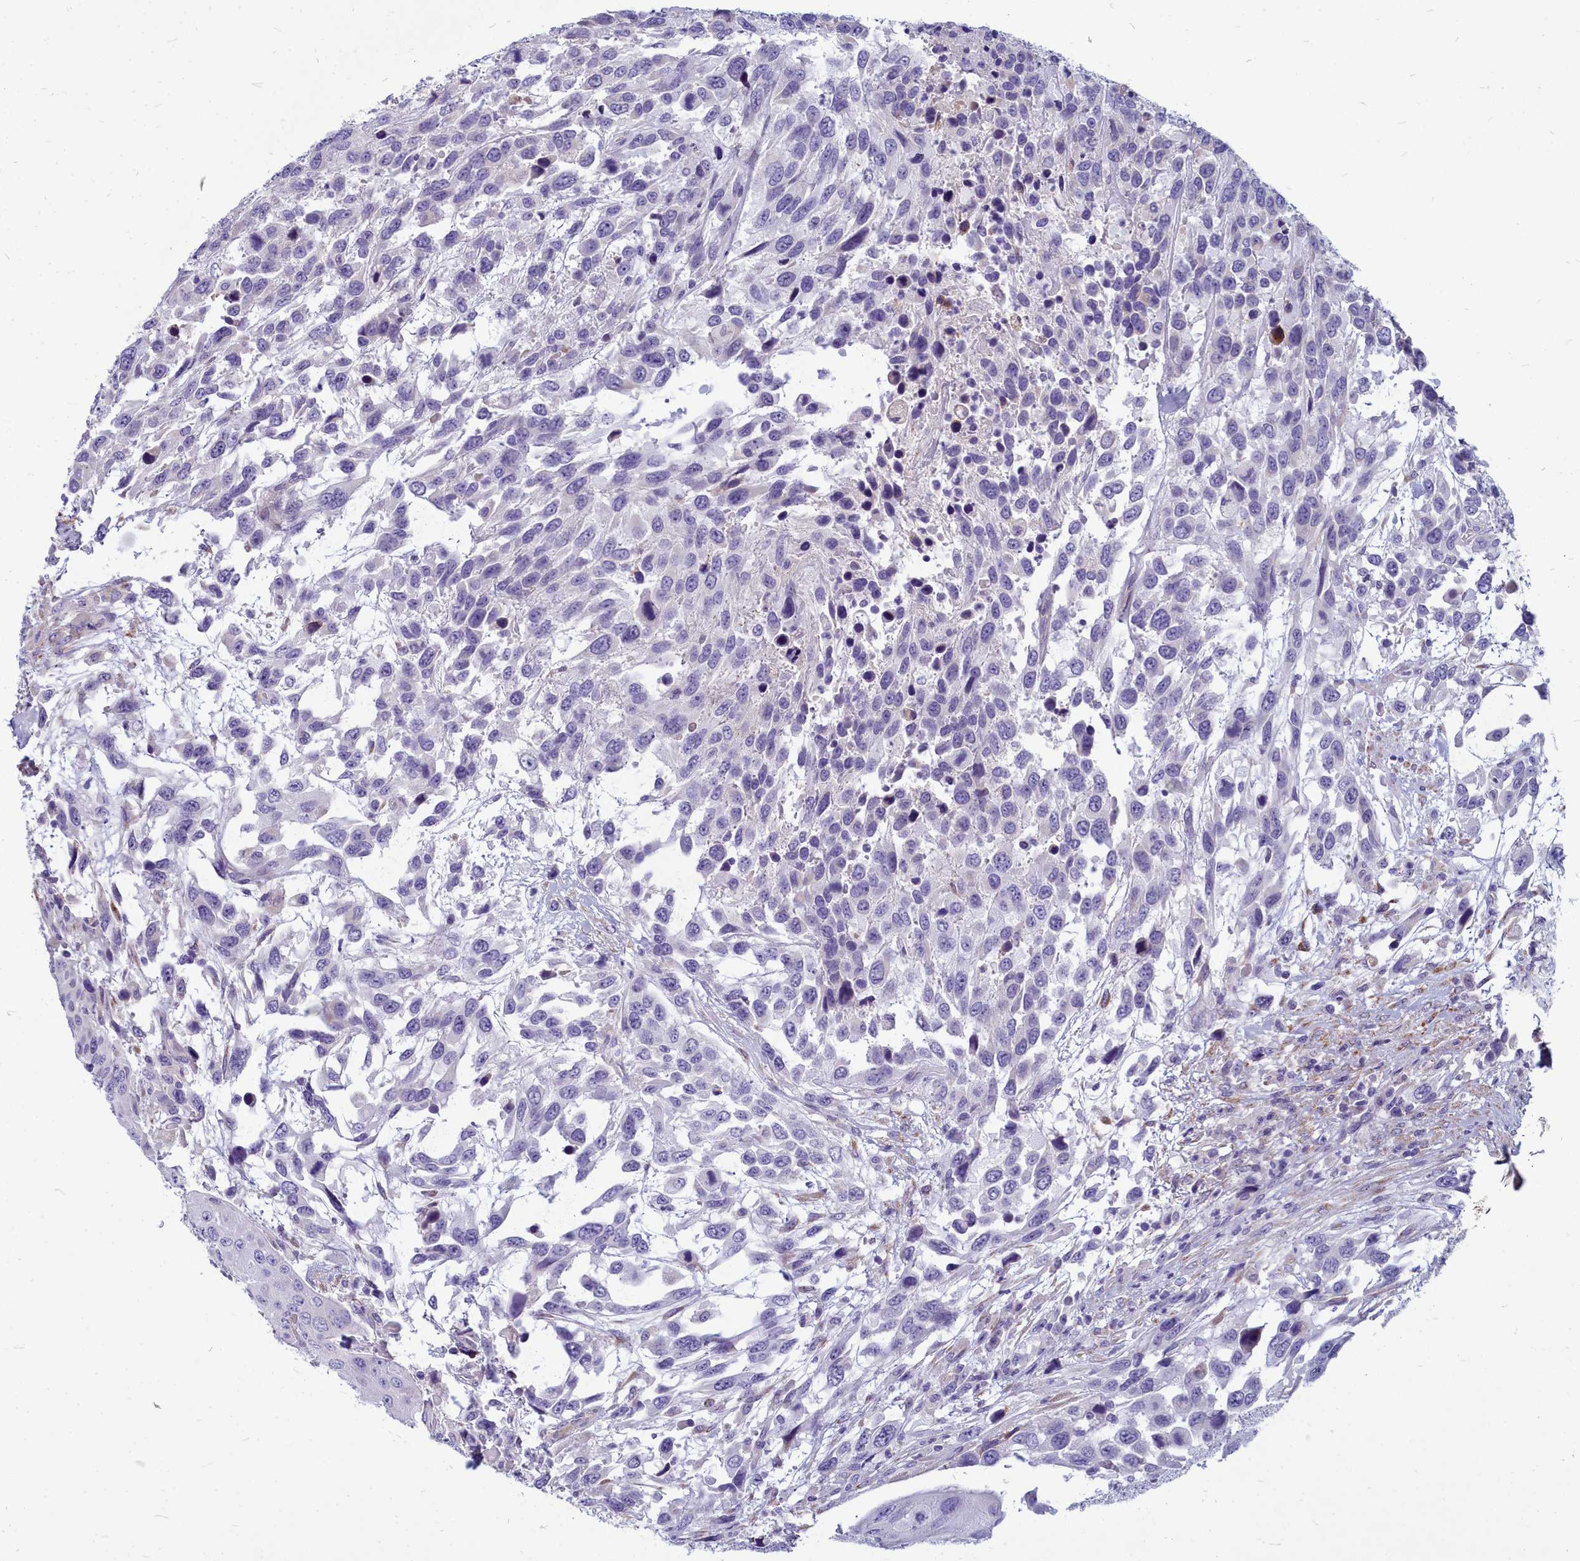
{"staining": {"intensity": "negative", "quantity": "none", "location": "none"}, "tissue": "urothelial cancer", "cell_type": "Tumor cells", "image_type": "cancer", "snomed": [{"axis": "morphology", "description": "Urothelial carcinoma, High grade"}, {"axis": "topography", "description": "Urinary bladder"}], "caption": "Immunohistochemistry (IHC) of human urothelial cancer demonstrates no staining in tumor cells.", "gene": "SMPD4", "patient": {"sex": "female", "age": 70}}